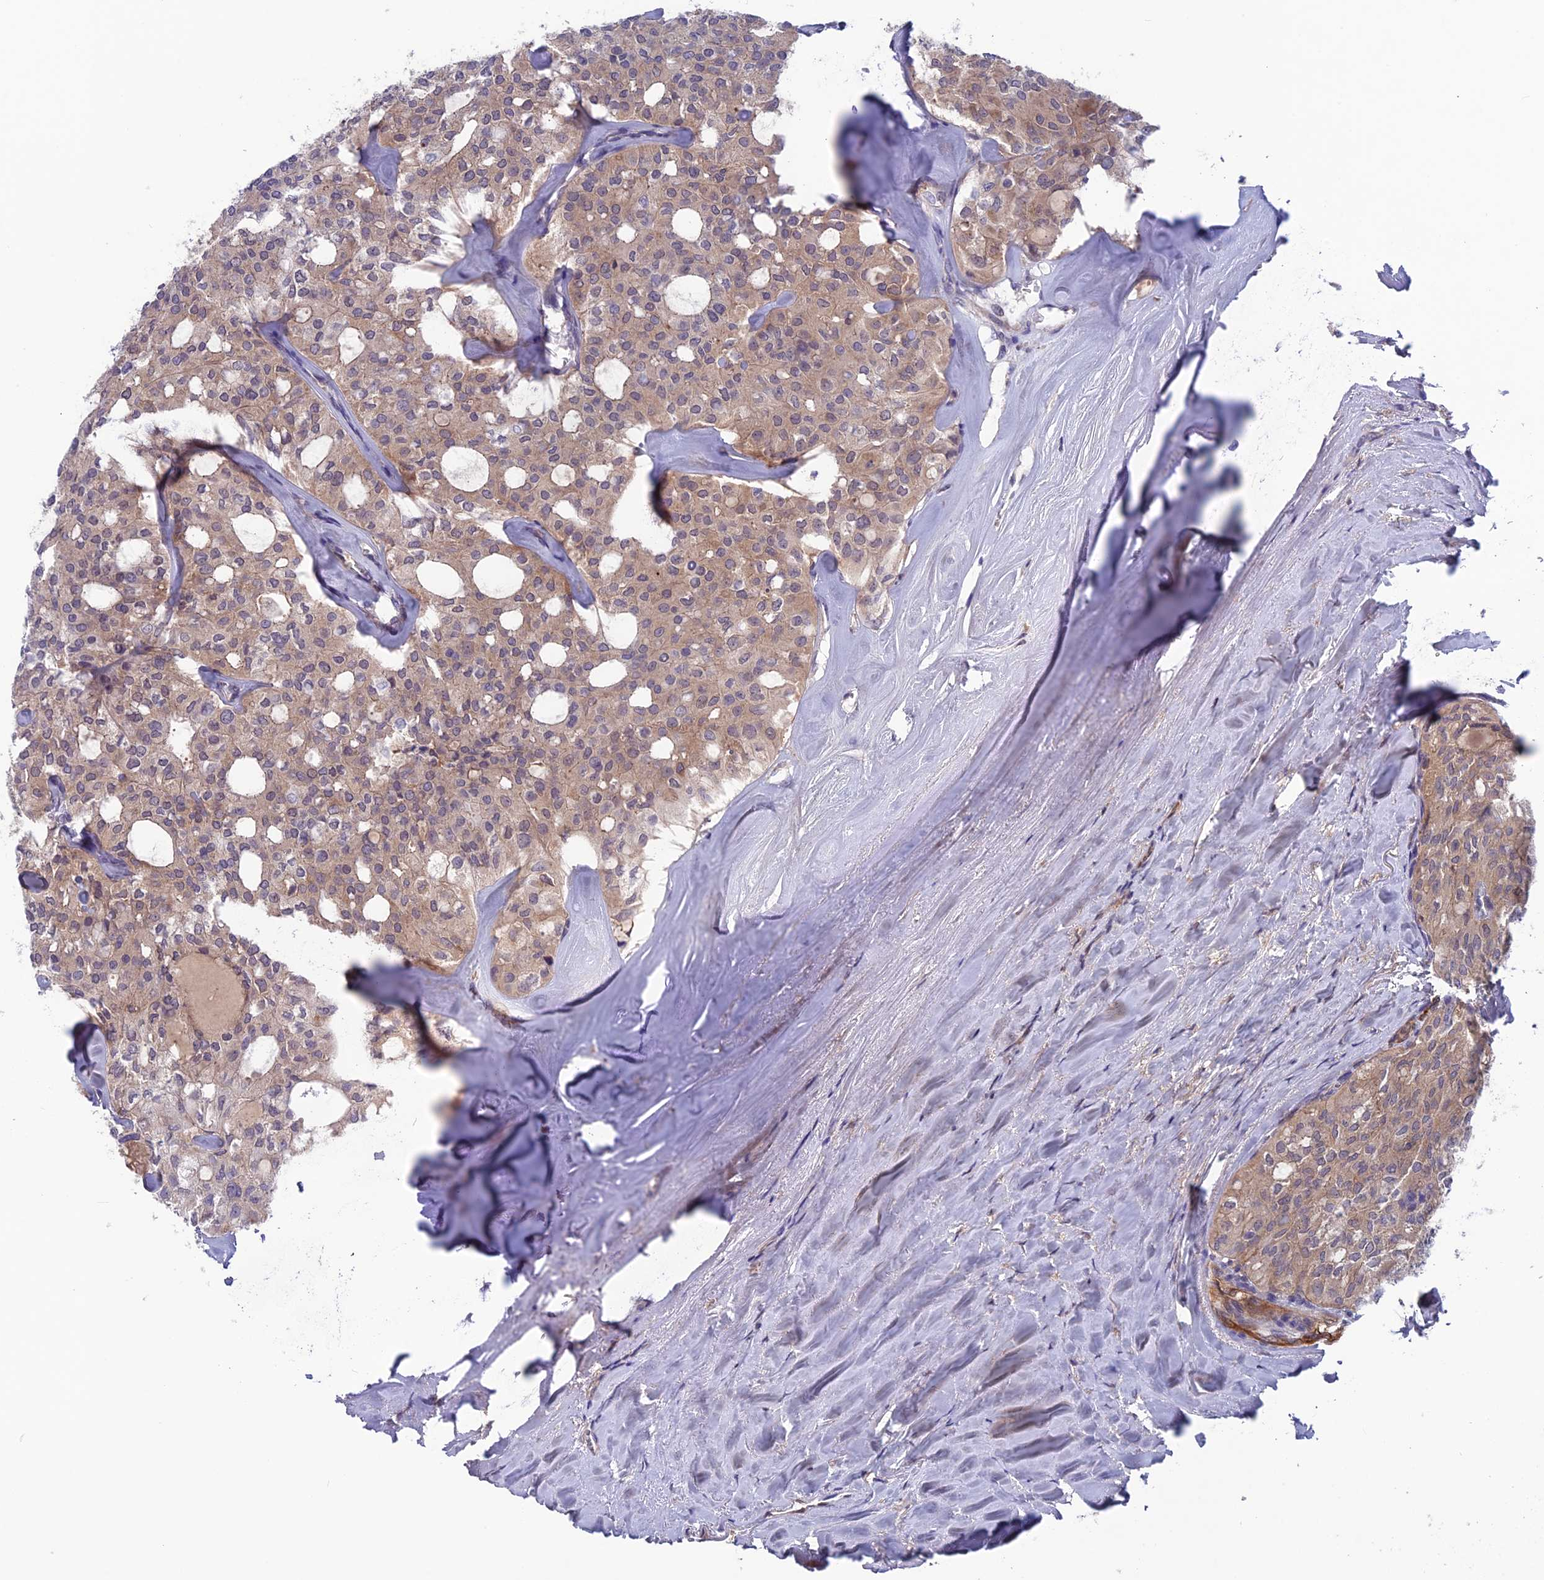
{"staining": {"intensity": "weak", "quantity": ">75%", "location": "cytoplasmic/membranous"}, "tissue": "thyroid cancer", "cell_type": "Tumor cells", "image_type": "cancer", "snomed": [{"axis": "morphology", "description": "Follicular adenoma carcinoma, NOS"}, {"axis": "topography", "description": "Thyroid gland"}], "caption": "Immunohistochemistry (IHC) image of thyroid follicular adenoma carcinoma stained for a protein (brown), which displays low levels of weak cytoplasmic/membranous expression in approximately >75% of tumor cells.", "gene": "MAST2", "patient": {"sex": "male", "age": 75}}